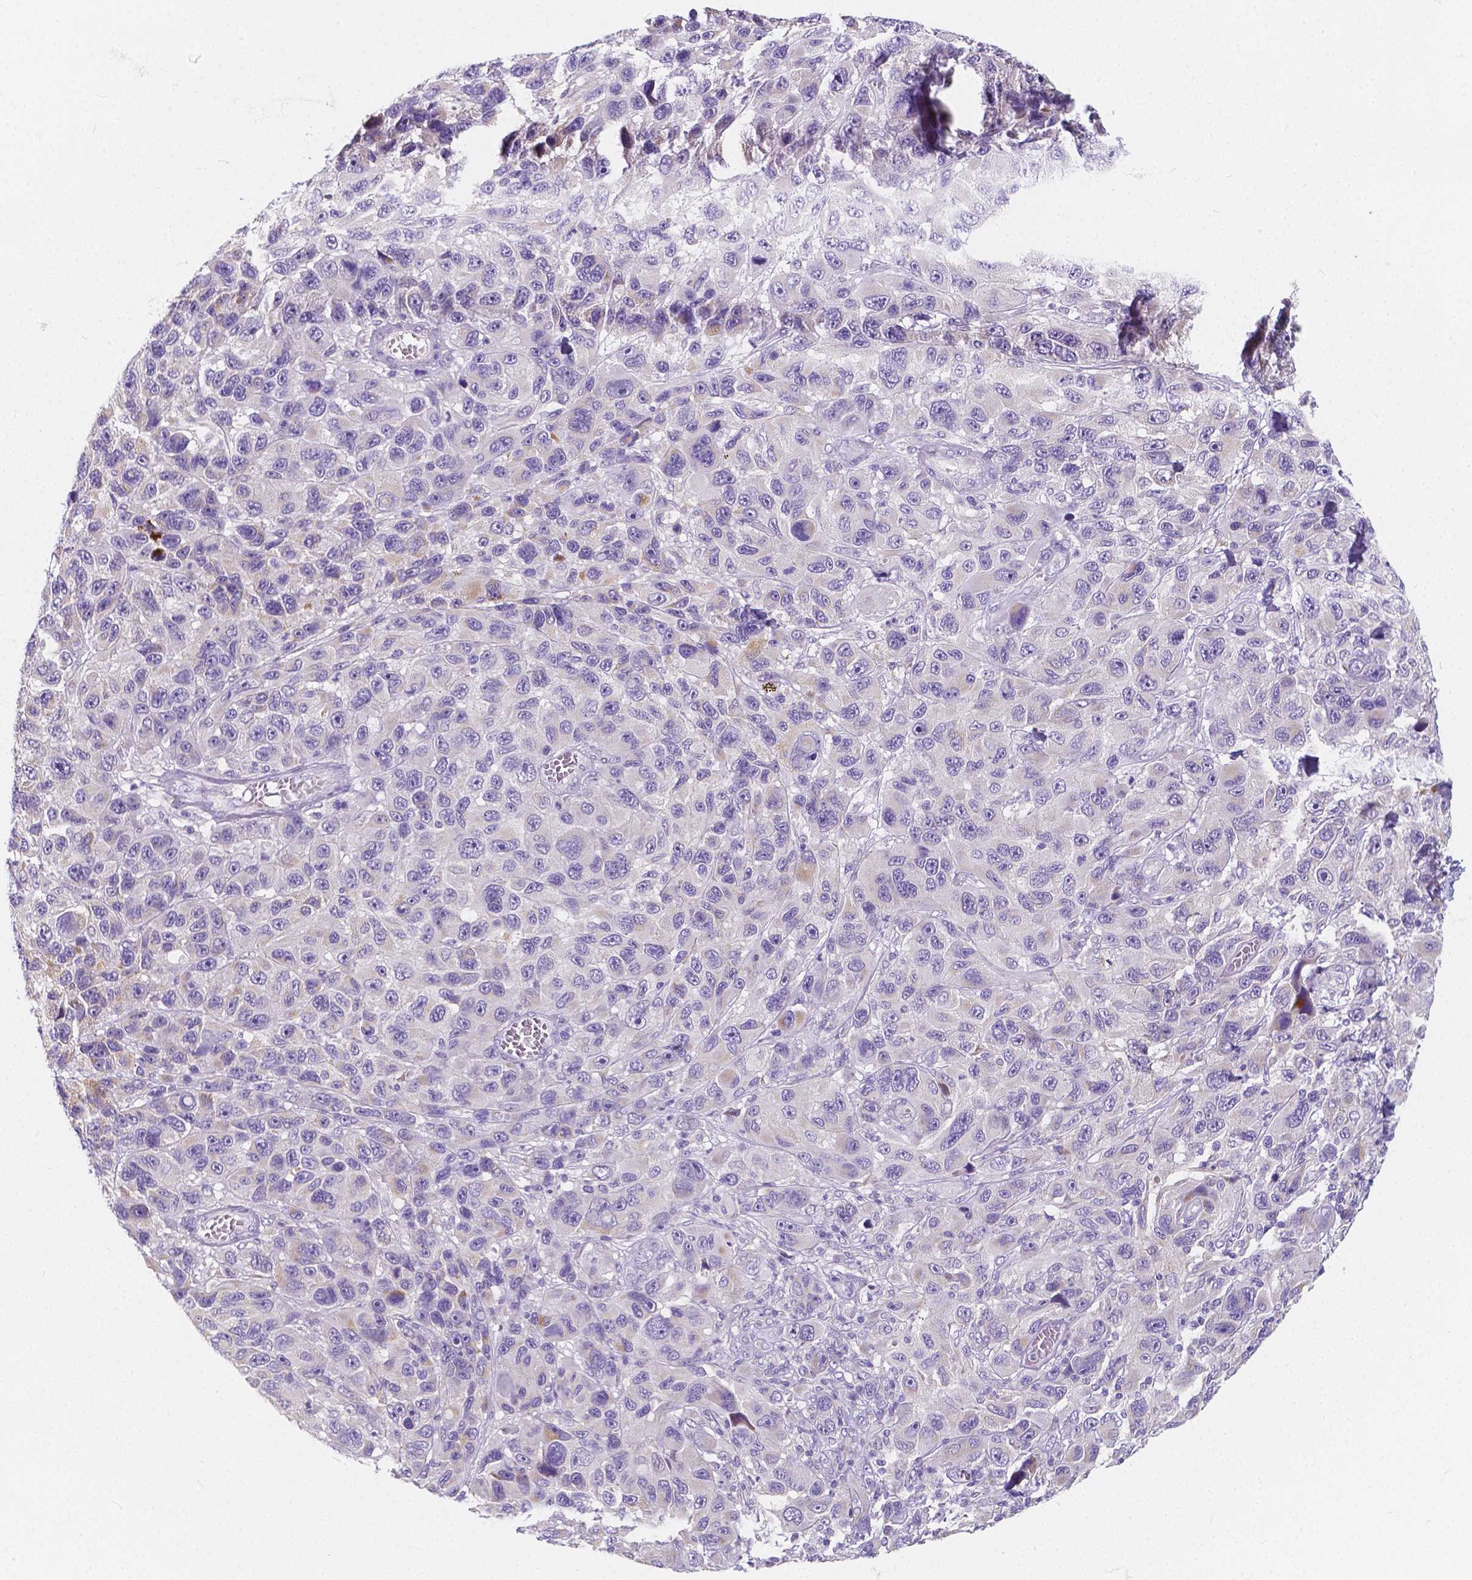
{"staining": {"intensity": "negative", "quantity": "none", "location": "none"}, "tissue": "melanoma", "cell_type": "Tumor cells", "image_type": "cancer", "snomed": [{"axis": "morphology", "description": "Malignant melanoma, NOS"}, {"axis": "topography", "description": "Skin"}], "caption": "Human melanoma stained for a protein using immunohistochemistry (IHC) reveals no expression in tumor cells.", "gene": "RNF186", "patient": {"sex": "male", "age": 53}}